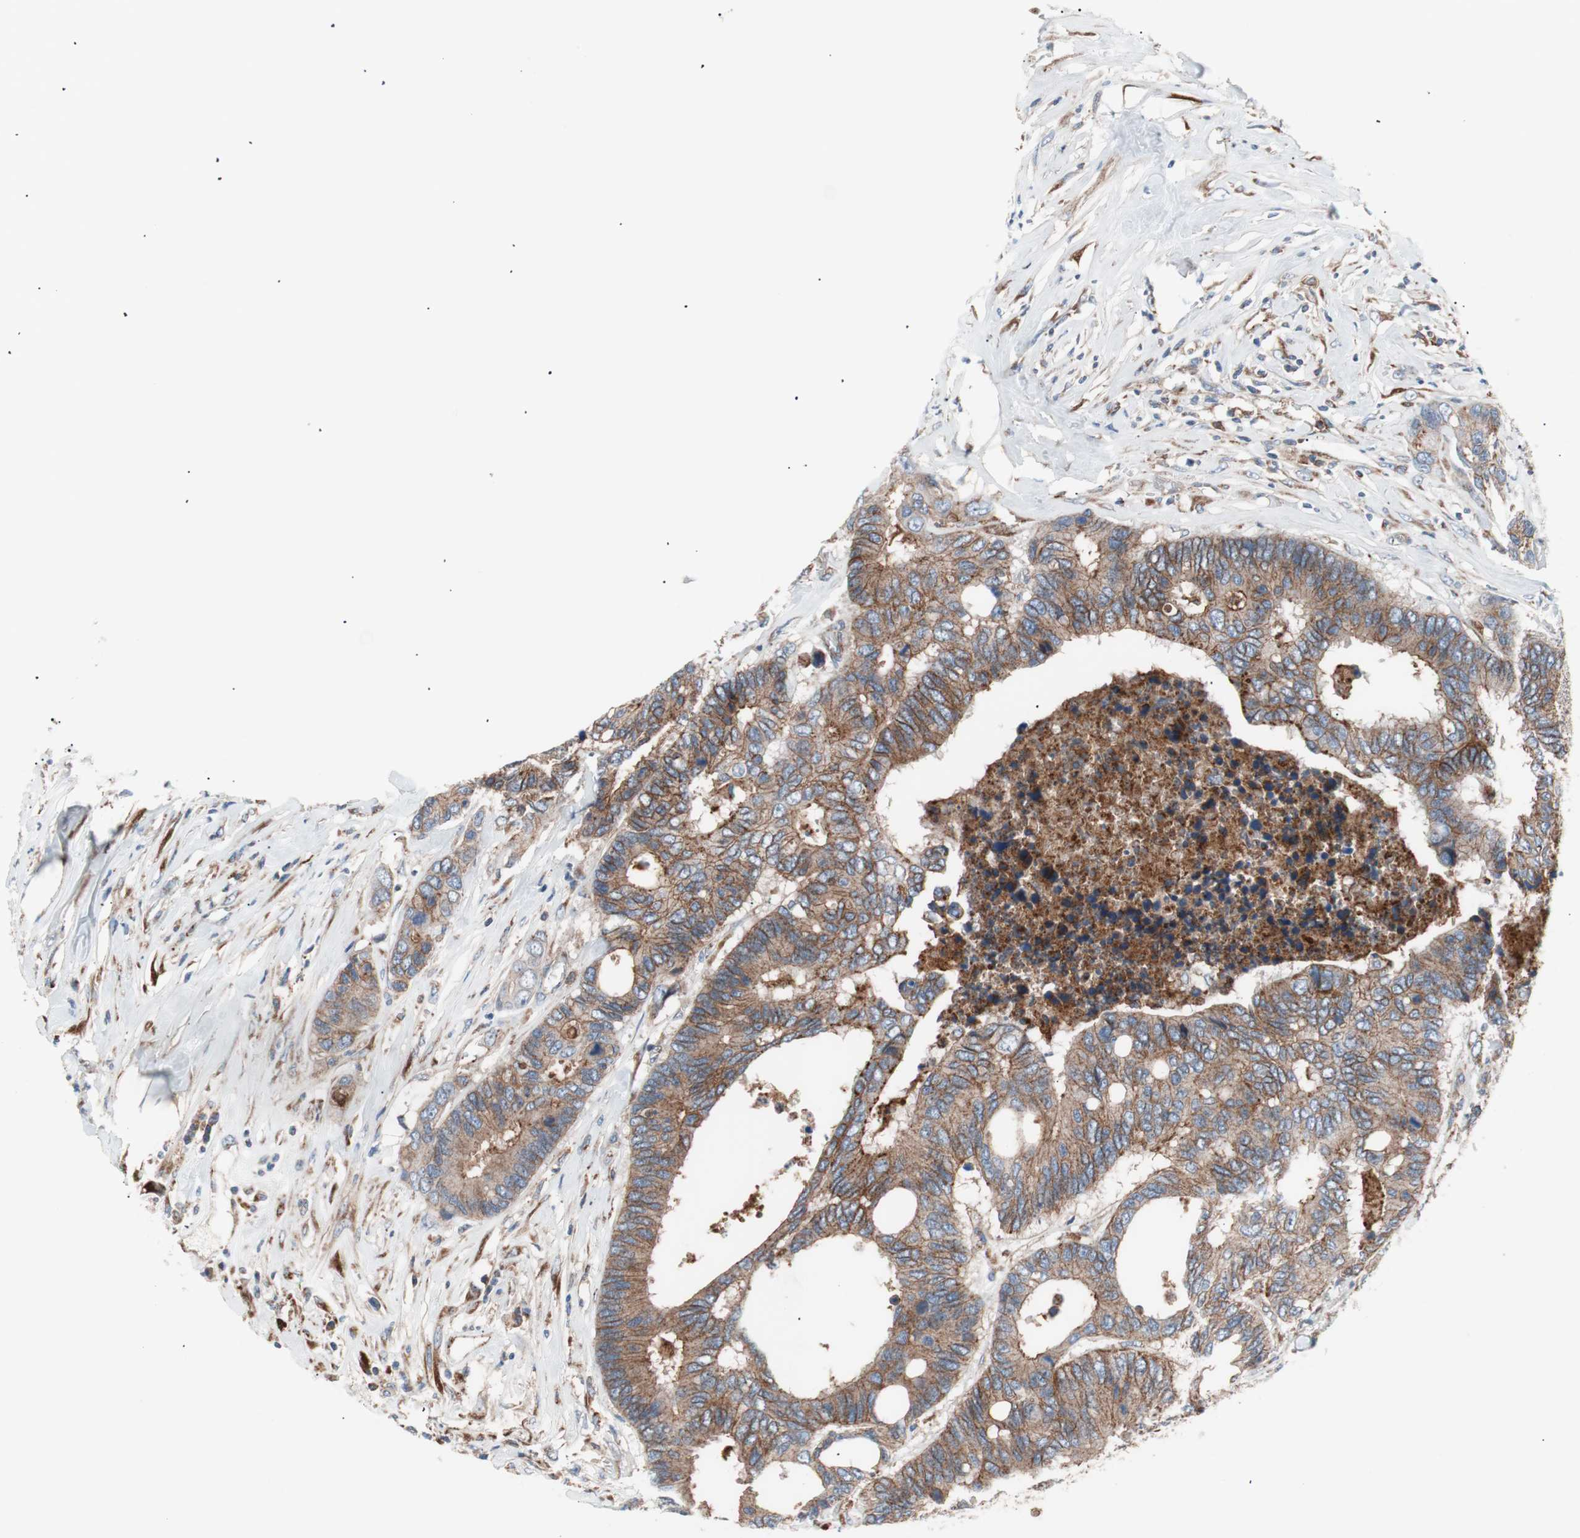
{"staining": {"intensity": "moderate", "quantity": ">75%", "location": "cytoplasmic/membranous"}, "tissue": "colorectal cancer", "cell_type": "Tumor cells", "image_type": "cancer", "snomed": [{"axis": "morphology", "description": "Adenocarcinoma, NOS"}, {"axis": "topography", "description": "Rectum"}], "caption": "Protein staining of colorectal cancer (adenocarcinoma) tissue exhibits moderate cytoplasmic/membranous expression in about >75% of tumor cells.", "gene": "FLOT2", "patient": {"sex": "male", "age": 55}}